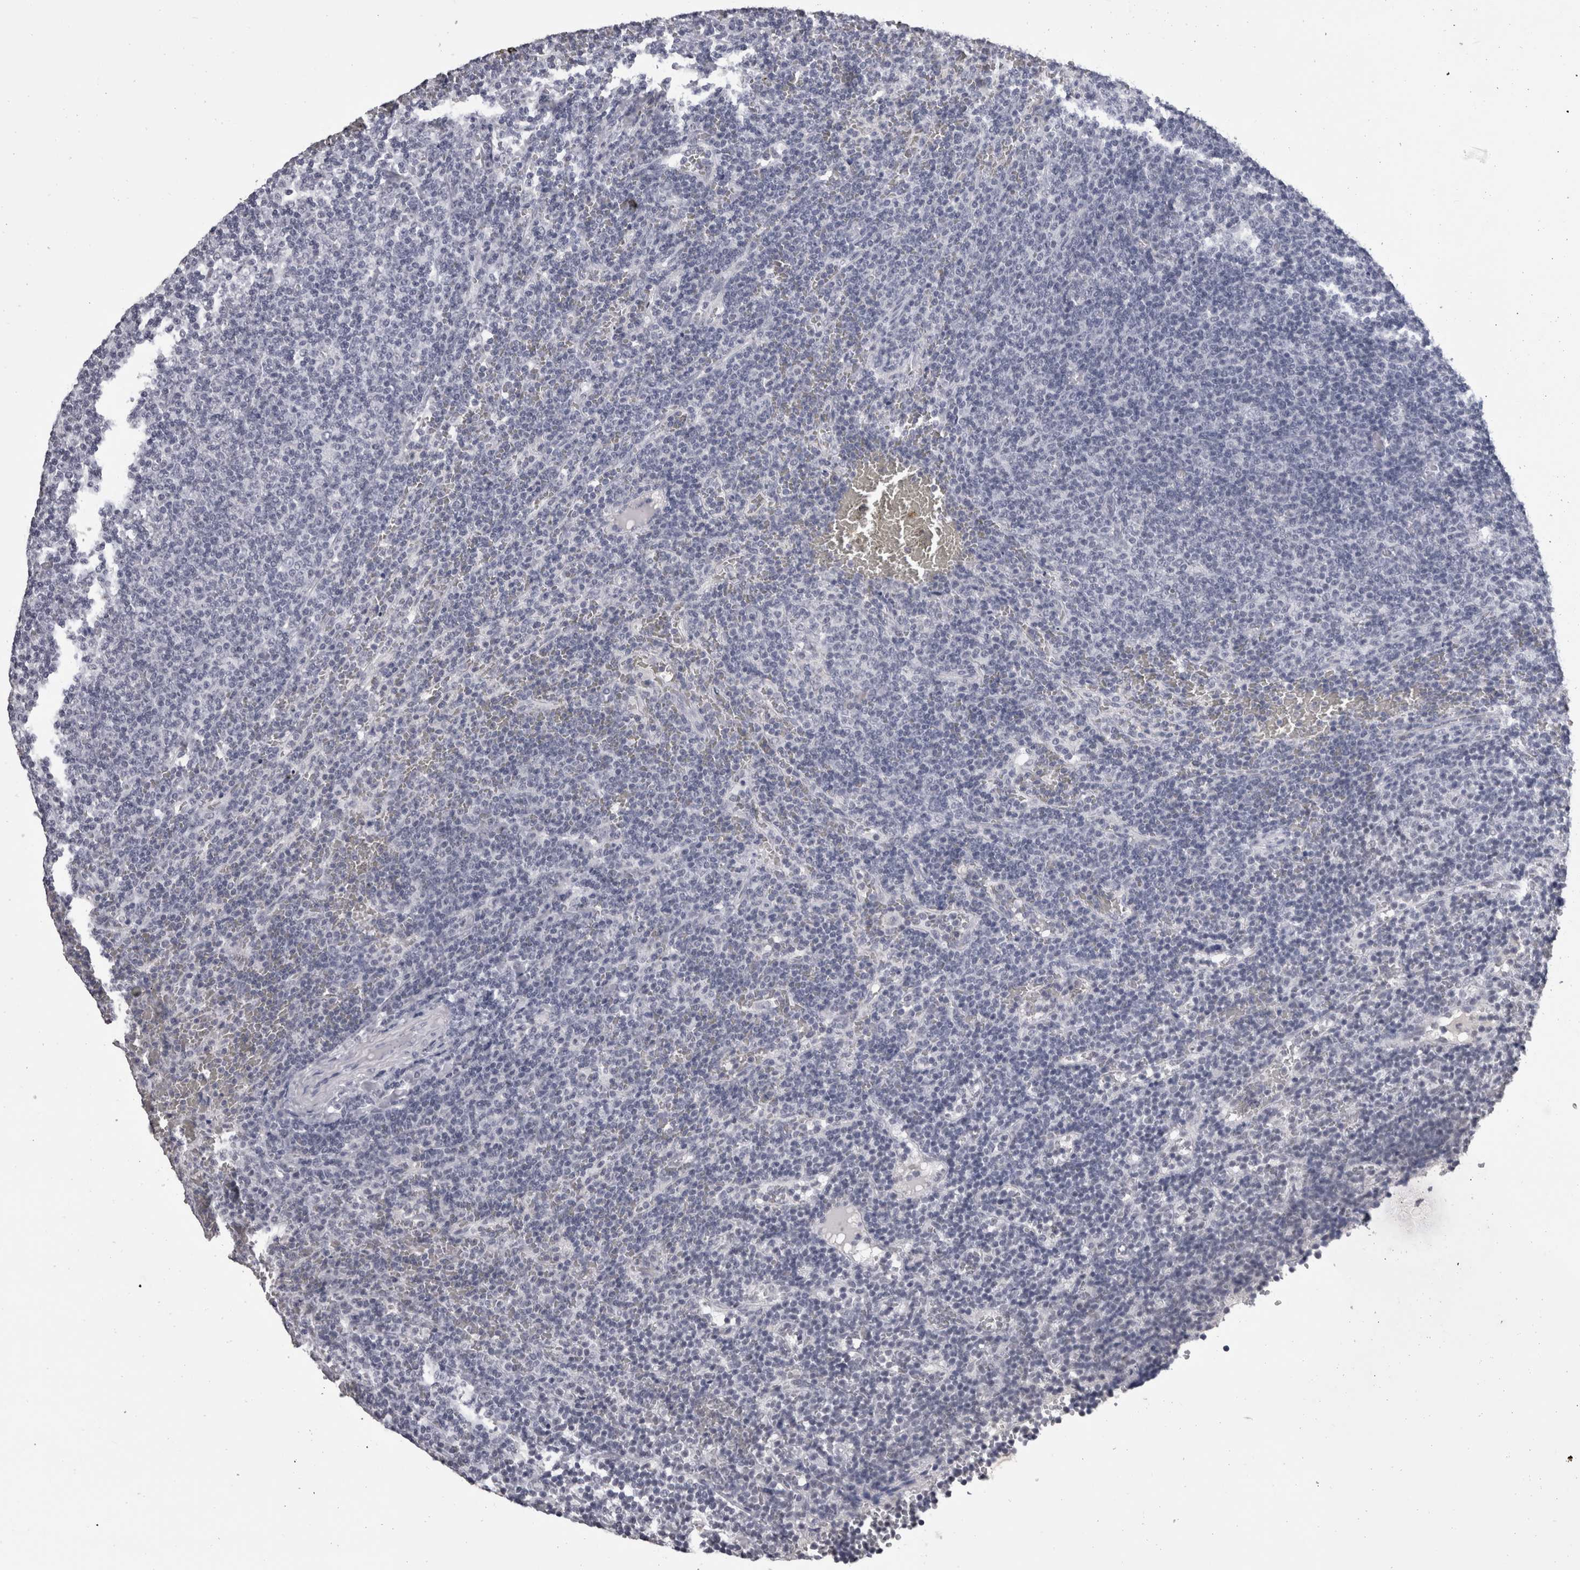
{"staining": {"intensity": "negative", "quantity": "none", "location": "none"}, "tissue": "lymphoma", "cell_type": "Tumor cells", "image_type": "cancer", "snomed": [{"axis": "morphology", "description": "Malignant lymphoma, non-Hodgkin's type, Low grade"}, {"axis": "topography", "description": "Spleen"}], "caption": "Lymphoma was stained to show a protein in brown. There is no significant expression in tumor cells. Brightfield microscopy of immunohistochemistry stained with DAB (3,3'-diaminobenzidine) (brown) and hematoxylin (blue), captured at high magnification.", "gene": "DDX17", "patient": {"sex": "female", "age": 50}}